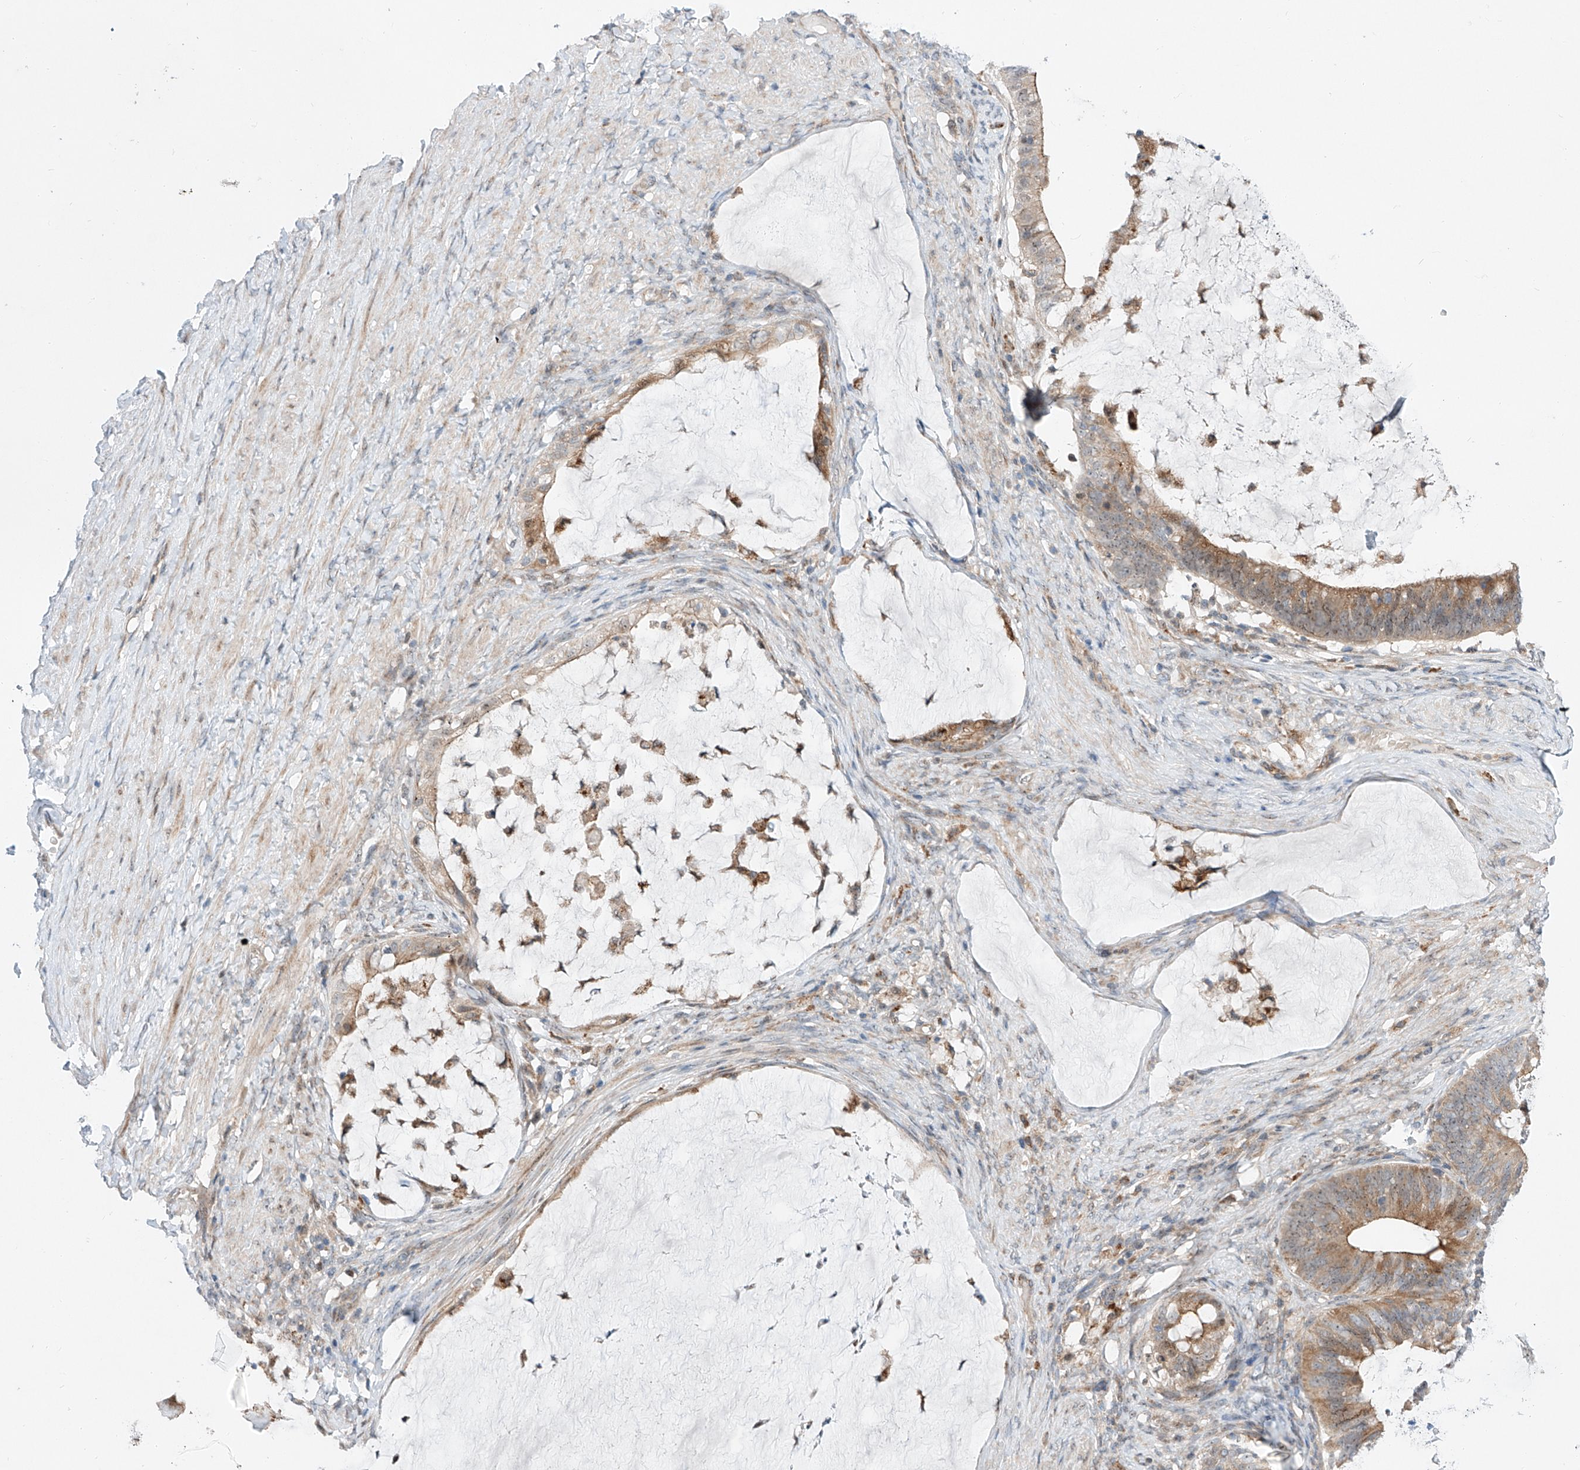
{"staining": {"intensity": "moderate", "quantity": ">75%", "location": "cytoplasmic/membranous"}, "tissue": "ovarian cancer", "cell_type": "Tumor cells", "image_type": "cancer", "snomed": [{"axis": "morphology", "description": "Cystadenocarcinoma, mucinous, NOS"}, {"axis": "topography", "description": "Ovary"}], "caption": "High-magnification brightfield microscopy of mucinous cystadenocarcinoma (ovarian) stained with DAB (brown) and counterstained with hematoxylin (blue). tumor cells exhibit moderate cytoplasmic/membranous positivity is identified in about>75% of cells.", "gene": "CLDND1", "patient": {"sex": "female", "age": 61}}